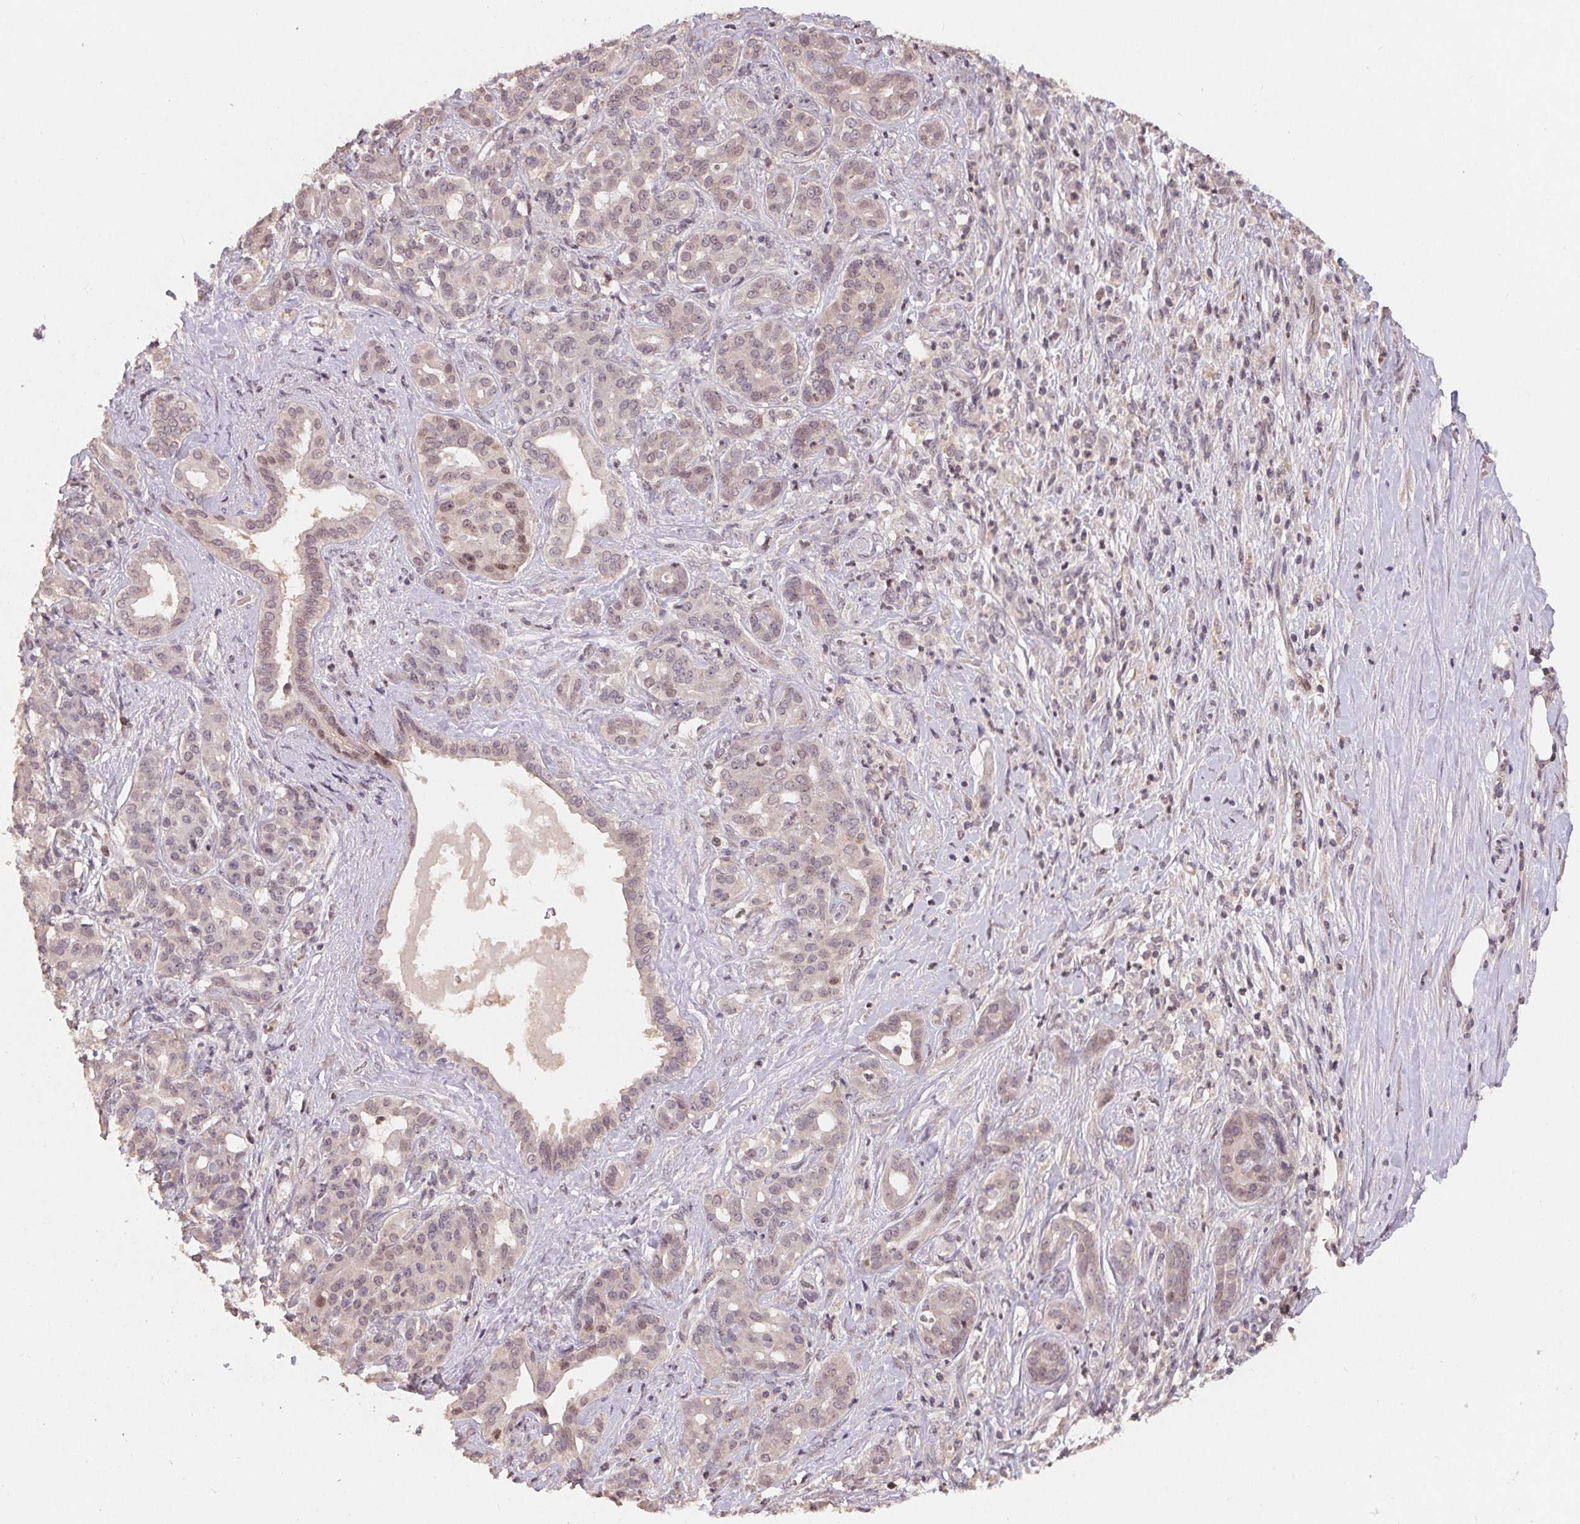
{"staining": {"intensity": "negative", "quantity": "none", "location": "none"}, "tissue": "pancreatic cancer", "cell_type": "Tumor cells", "image_type": "cancer", "snomed": [{"axis": "morphology", "description": "Normal tissue, NOS"}, {"axis": "morphology", "description": "Inflammation, NOS"}, {"axis": "morphology", "description": "Adenocarcinoma, NOS"}, {"axis": "topography", "description": "Pancreas"}], "caption": "This is an immunohistochemistry (IHC) photomicrograph of human pancreatic cancer (adenocarcinoma). There is no positivity in tumor cells.", "gene": "HMGN3", "patient": {"sex": "male", "age": 57}}